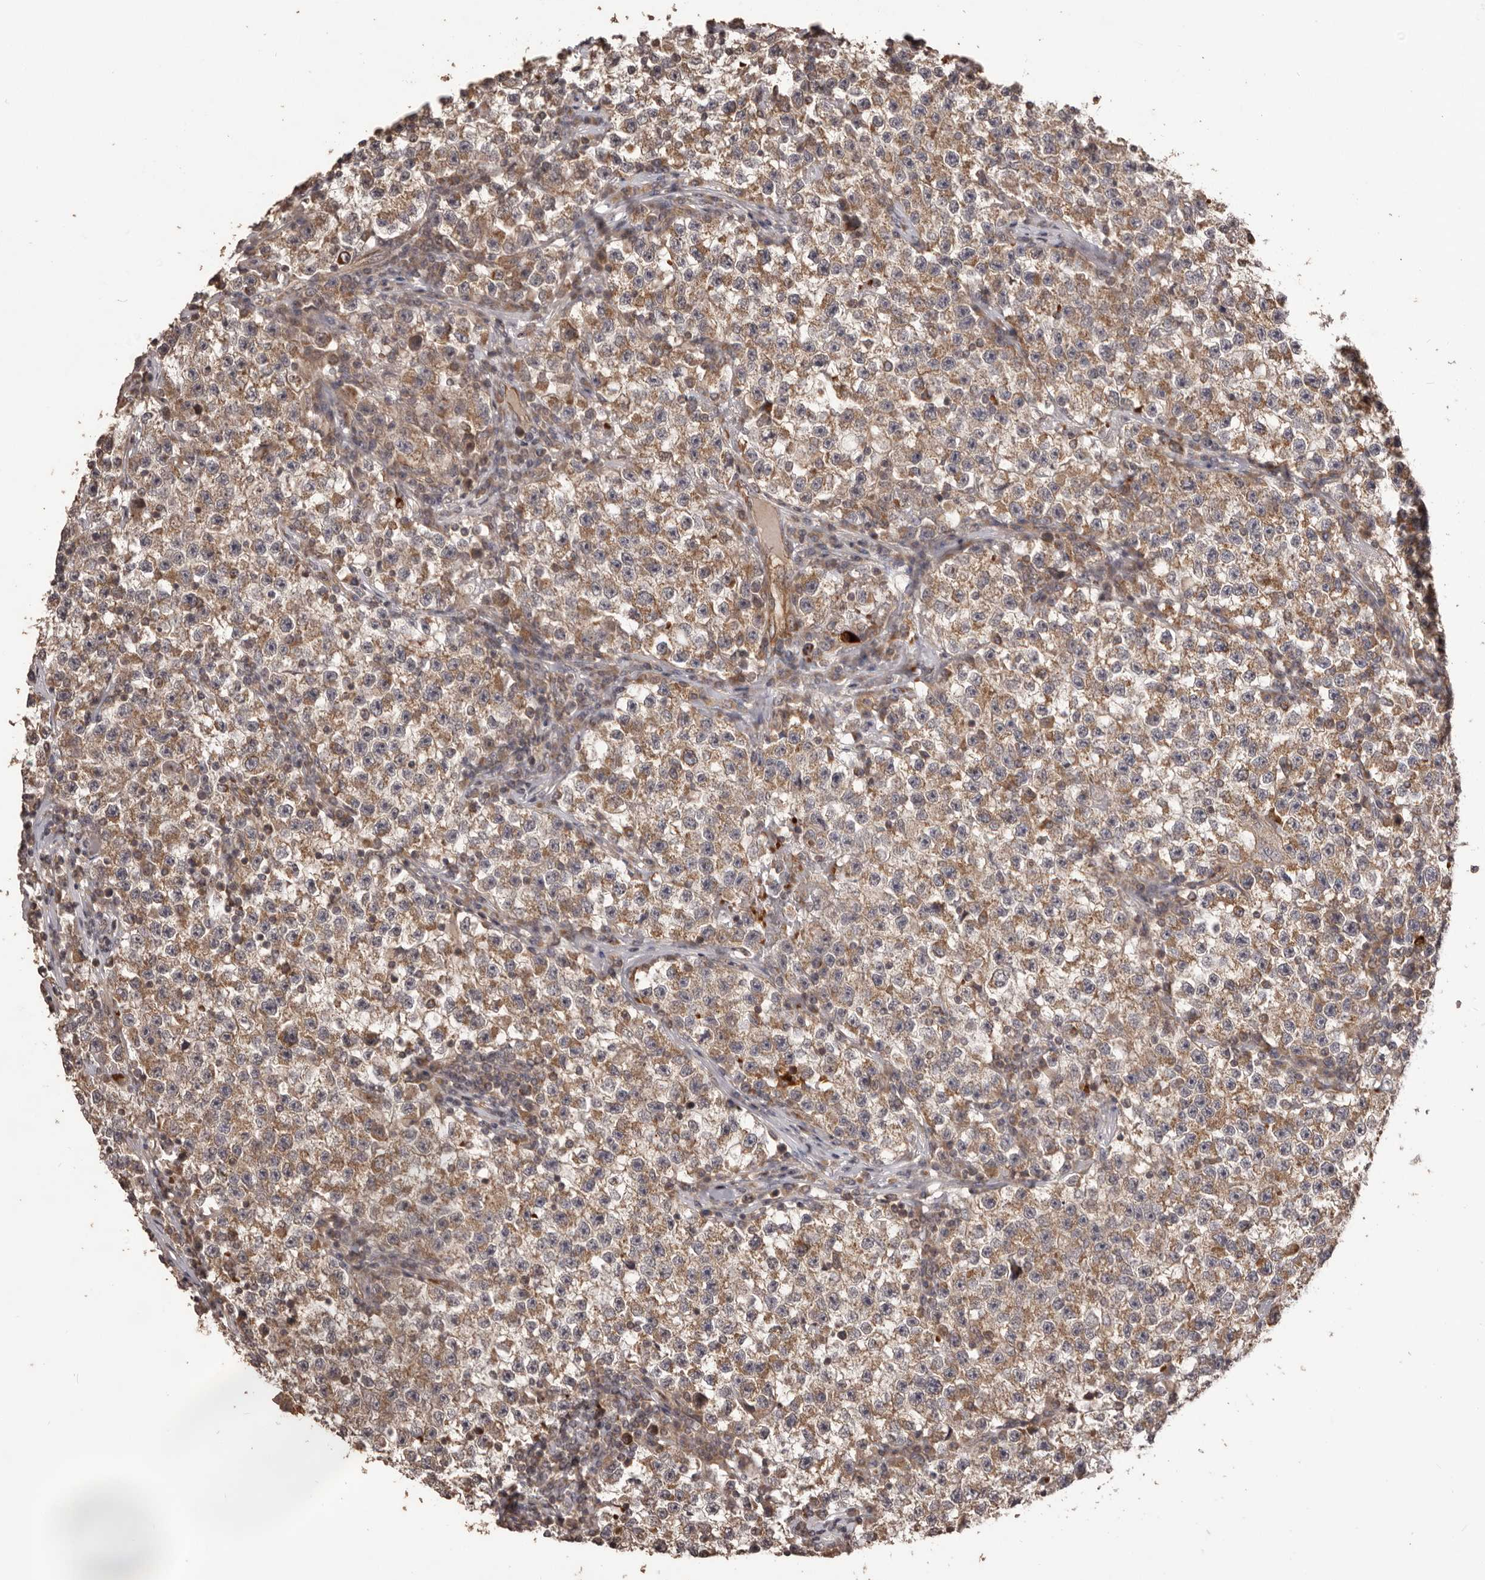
{"staining": {"intensity": "moderate", "quantity": ">75%", "location": "cytoplasmic/membranous"}, "tissue": "testis cancer", "cell_type": "Tumor cells", "image_type": "cancer", "snomed": [{"axis": "morphology", "description": "Seminoma, NOS"}, {"axis": "topography", "description": "Testis"}], "caption": "Immunohistochemical staining of testis seminoma reveals medium levels of moderate cytoplasmic/membranous staining in about >75% of tumor cells. (brown staining indicates protein expression, while blue staining denotes nuclei).", "gene": "QRSL1", "patient": {"sex": "male", "age": 22}}